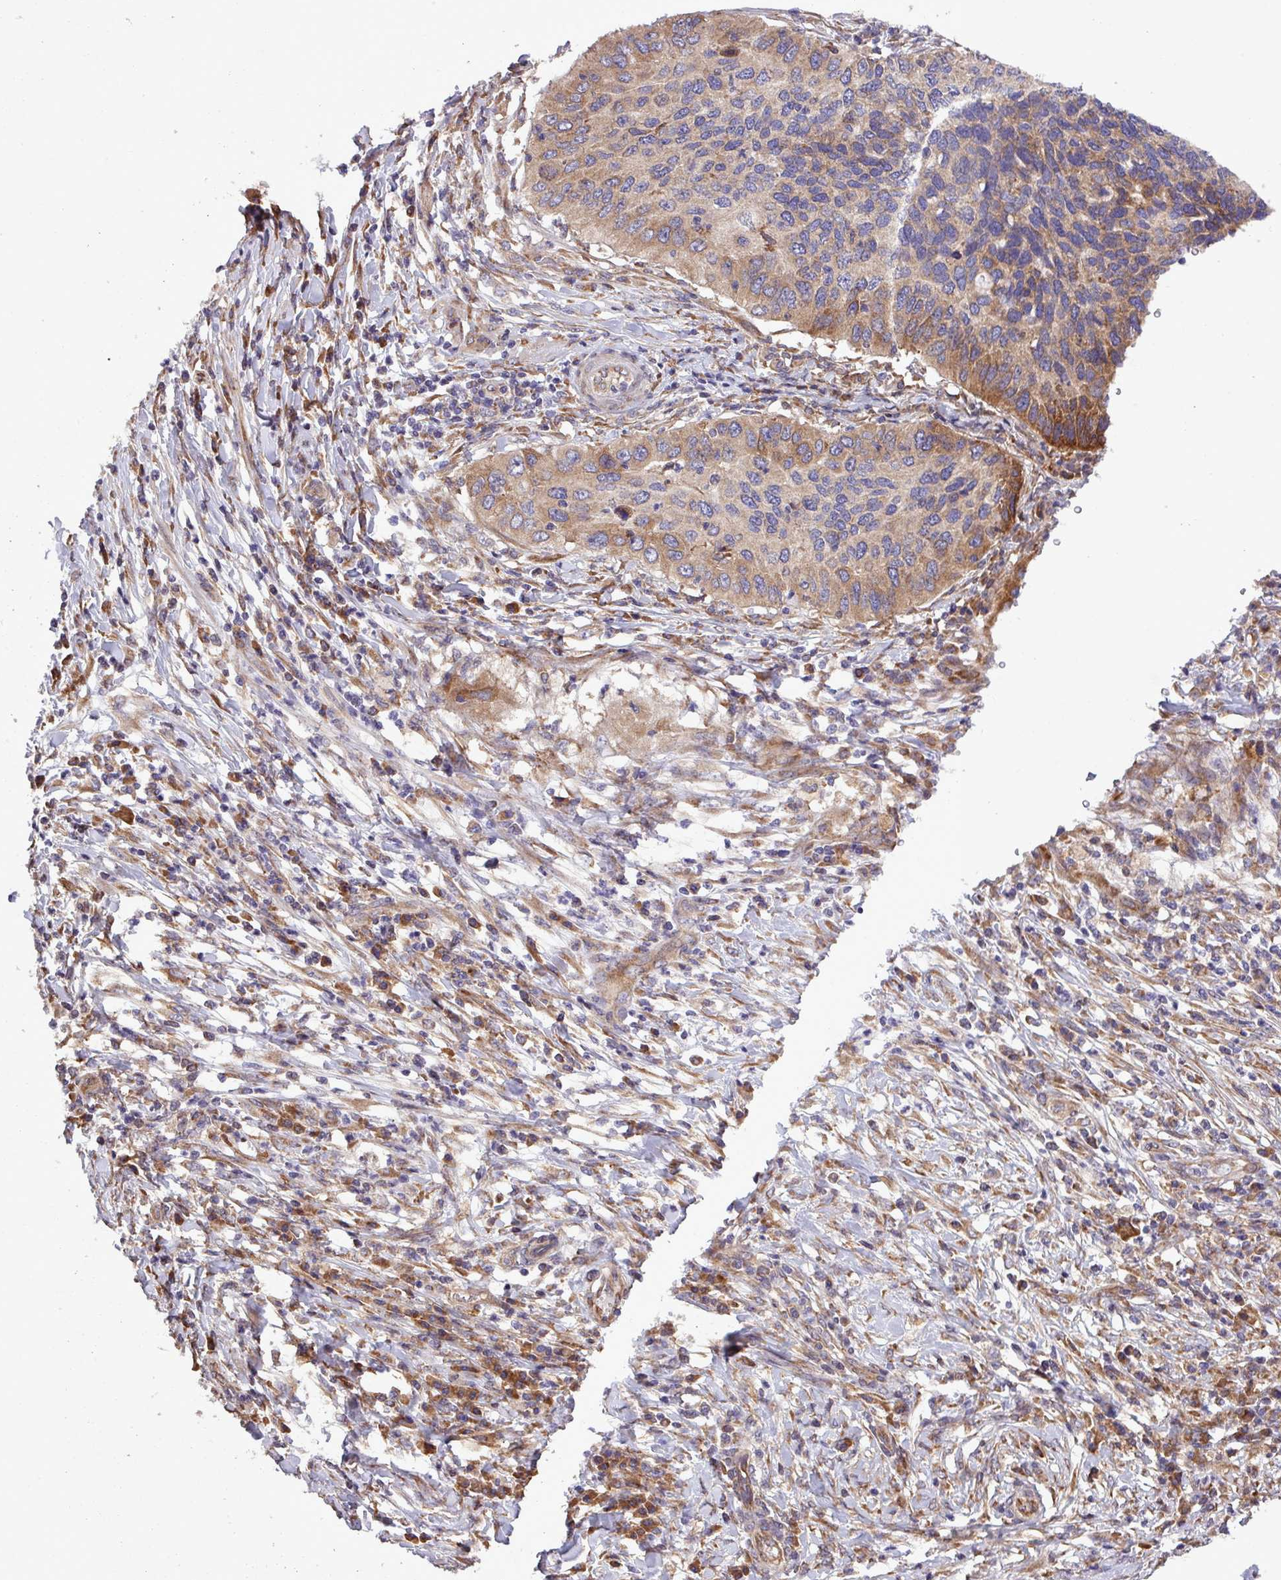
{"staining": {"intensity": "moderate", "quantity": "25%-75%", "location": "cytoplasmic/membranous"}, "tissue": "cervical cancer", "cell_type": "Tumor cells", "image_type": "cancer", "snomed": [{"axis": "morphology", "description": "Squamous cell carcinoma, NOS"}, {"axis": "topography", "description": "Cervix"}], "caption": "Immunohistochemistry micrograph of squamous cell carcinoma (cervical) stained for a protein (brown), which demonstrates medium levels of moderate cytoplasmic/membranous staining in approximately 25%-75% of tumor cells.", "gene": "MEGF6", "patient": {"sex": "female", "age": 38}}